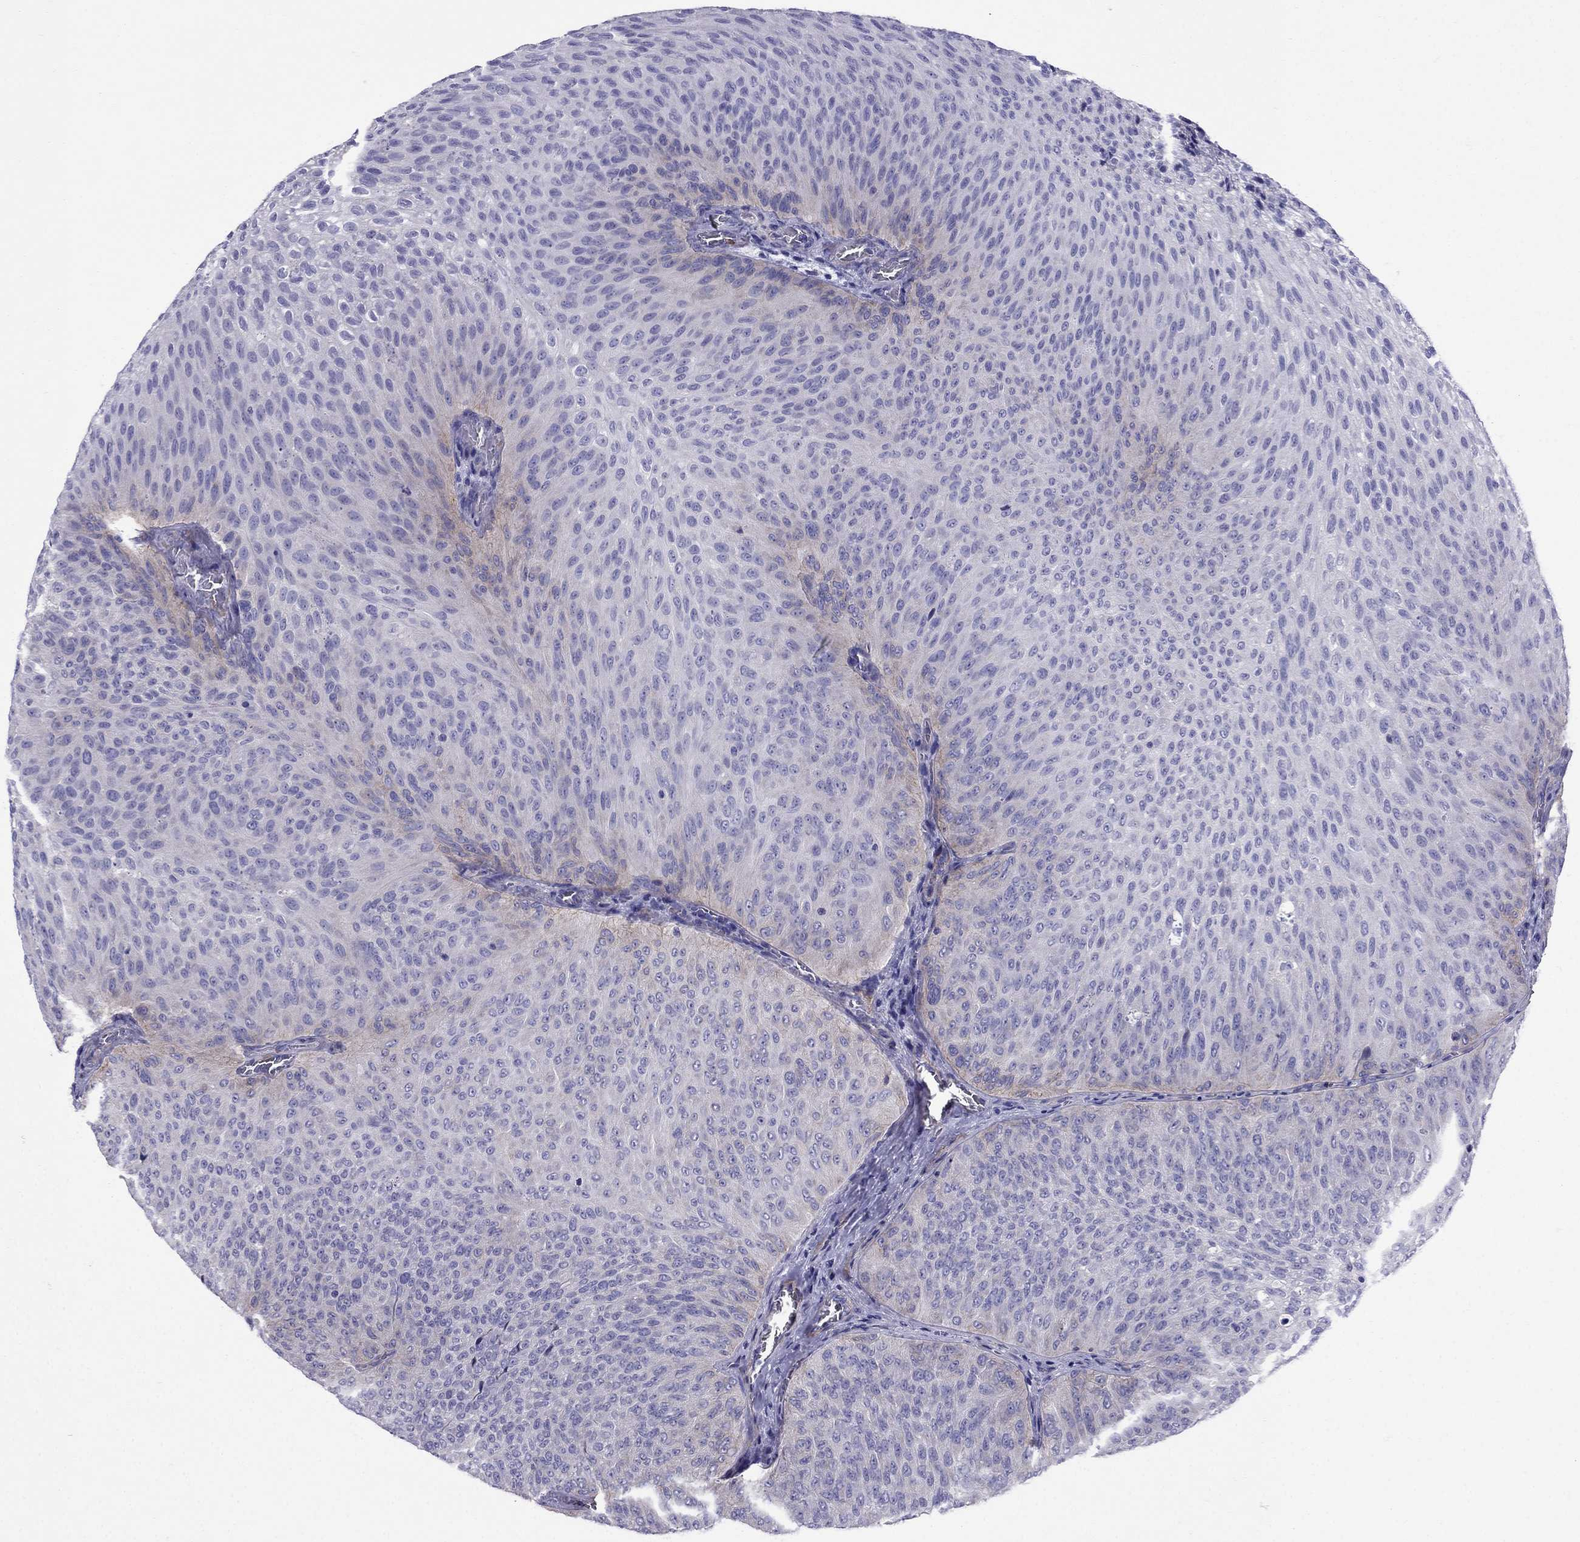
{"staining": {"intensity": "negative", "quantity": "none", "location": "none"}, "tissue": "urothelial cancer", "cell_type": "Tumor cells", "image_type": "cancer", "snomed": [{"axis": "morphology", "description": "Urothelial carcinoma, Low grade"}, {"axis": "topography", "description": "Urinary bladder"}], "caption": "Histopathology image shows no protein expression in tumor cells of urothelial cancer tissue.", "gene": "GPR50", "patient": {"sex": "male", "age": 78}}